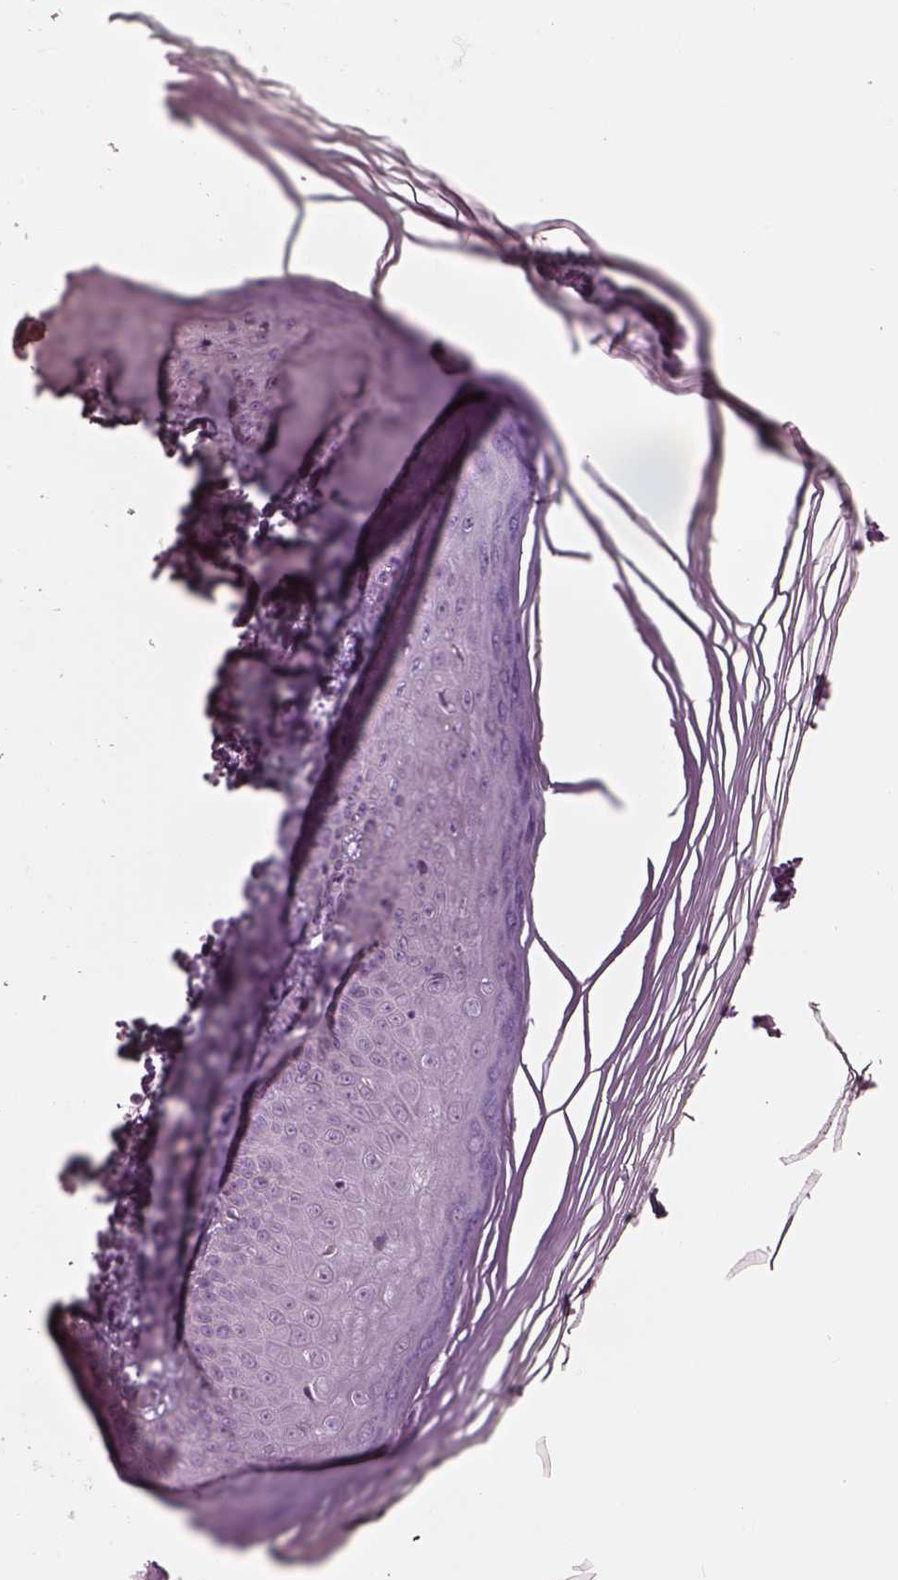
{"staining": {"intensity": "negative", "quantity": "none", "location": "none"}, "tissue": "skin", "cell_type": "Fibroblasts", "image_type": "normal", "snomed": [{"axis": "morphology", "description": "Normal tissue, NOS"}, {"axis": "topography", "description": "Skin"}], "caption": "IHC of benign human skin displays no expression in fibroblasts. (Stains: DAB immunohistochemistry (IHC) with hematoxylin counter stain, Microscopy: brightfield microscopy at high magnification).", "gene": "KRTAP24", "patient": {"sex": "female", "age": 62}}